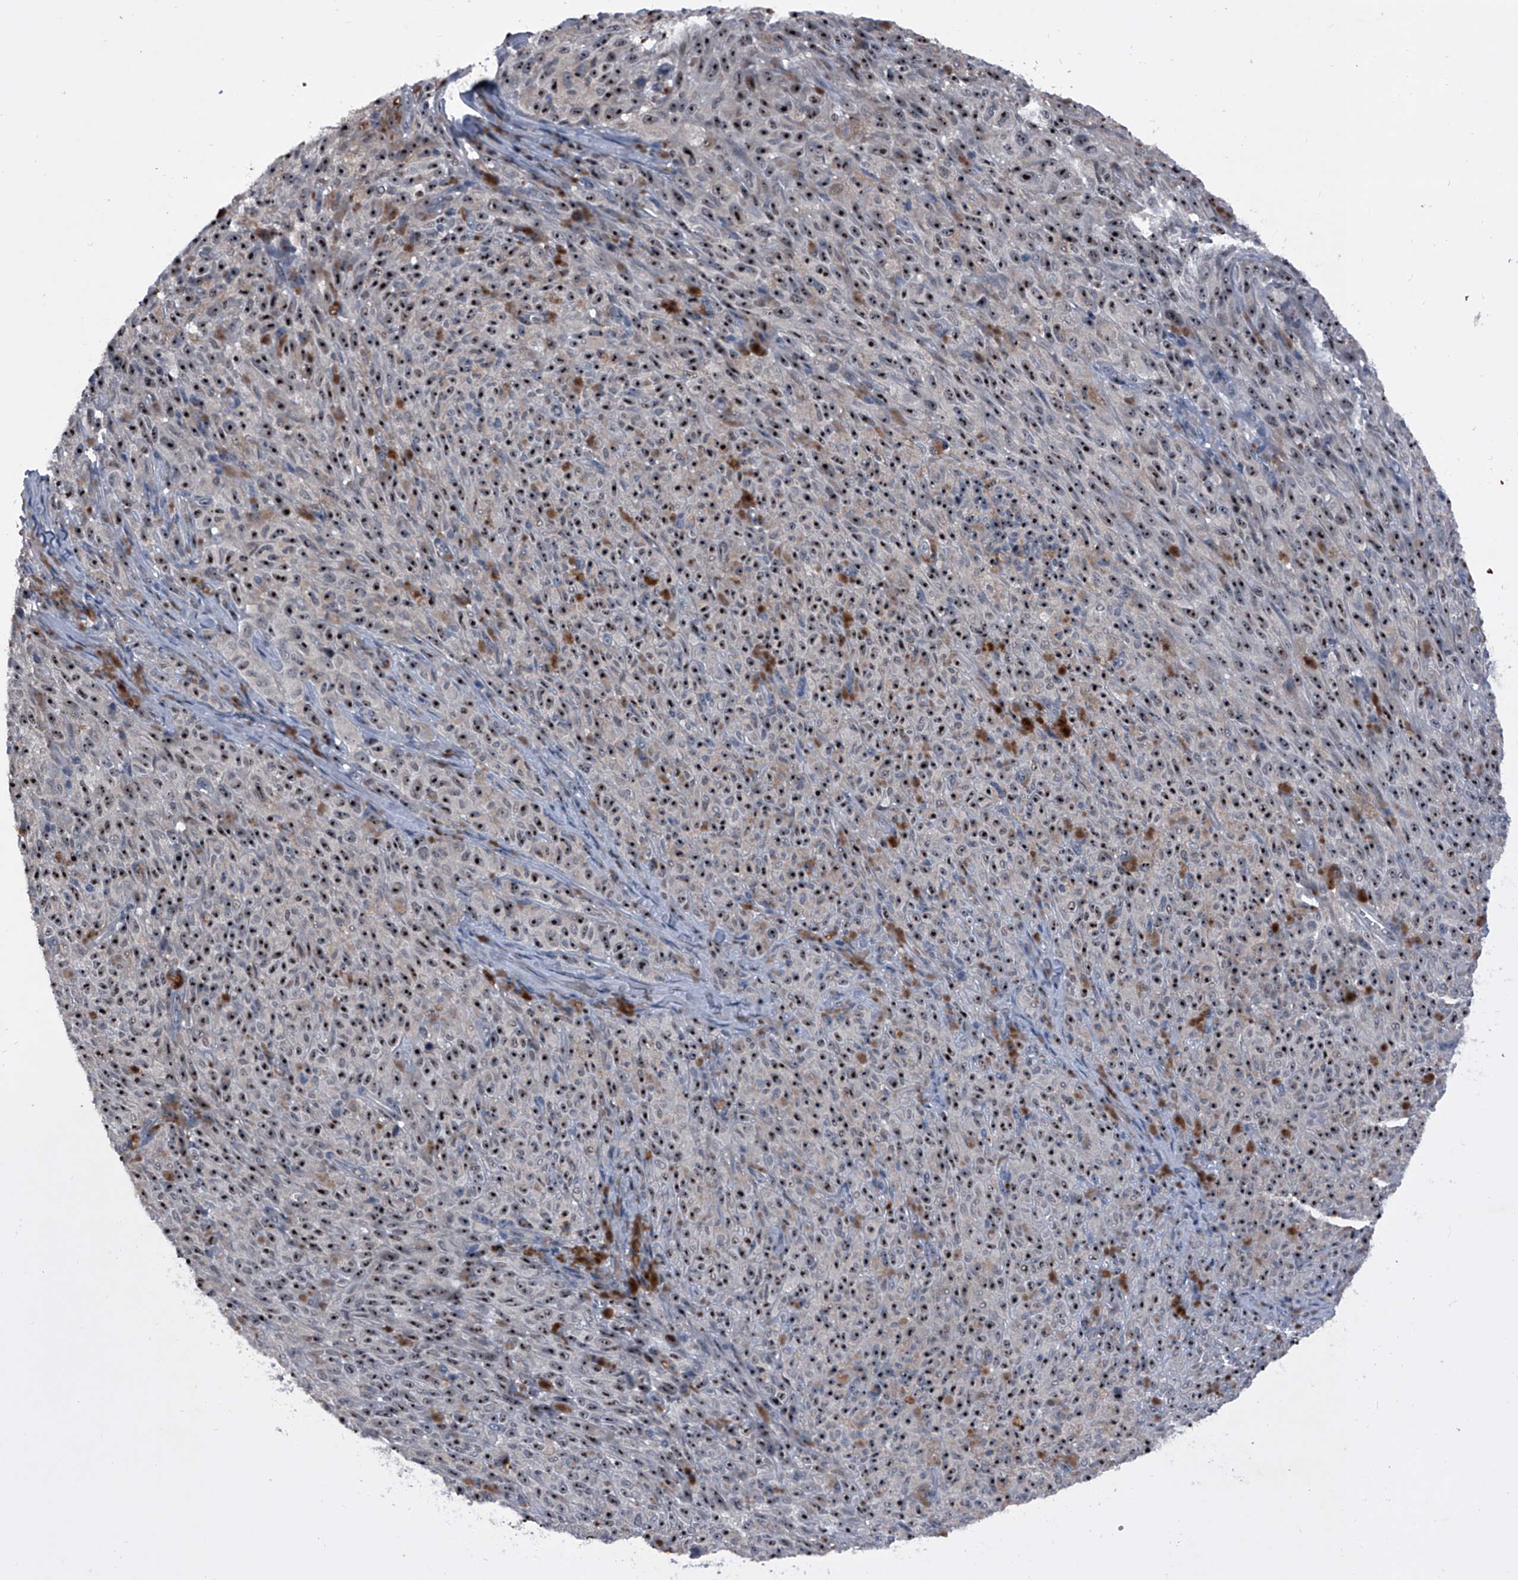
{"staining": {"intensity": "strong", "quantity": ">75%", "location": "nuclear"}, "tissue": "melanoma", "cell_type": "Tumor cells", "image_type": "cancer", "snomed": [{"axis": "morphology", "description": "Malignant melanoma, NOS"}, {"axis": "topography", "description": "Skin"}], "caption": "High-power microscopy captured an IHC photomicrograph of melanoma, revealing strong nuclear positivity in approximately >75% of tumor cells. (Brightfield microscopy of DAB IHC at high magnification).", "gene": "CEP85L", "patient": {"sex": "female", "age": 82}}